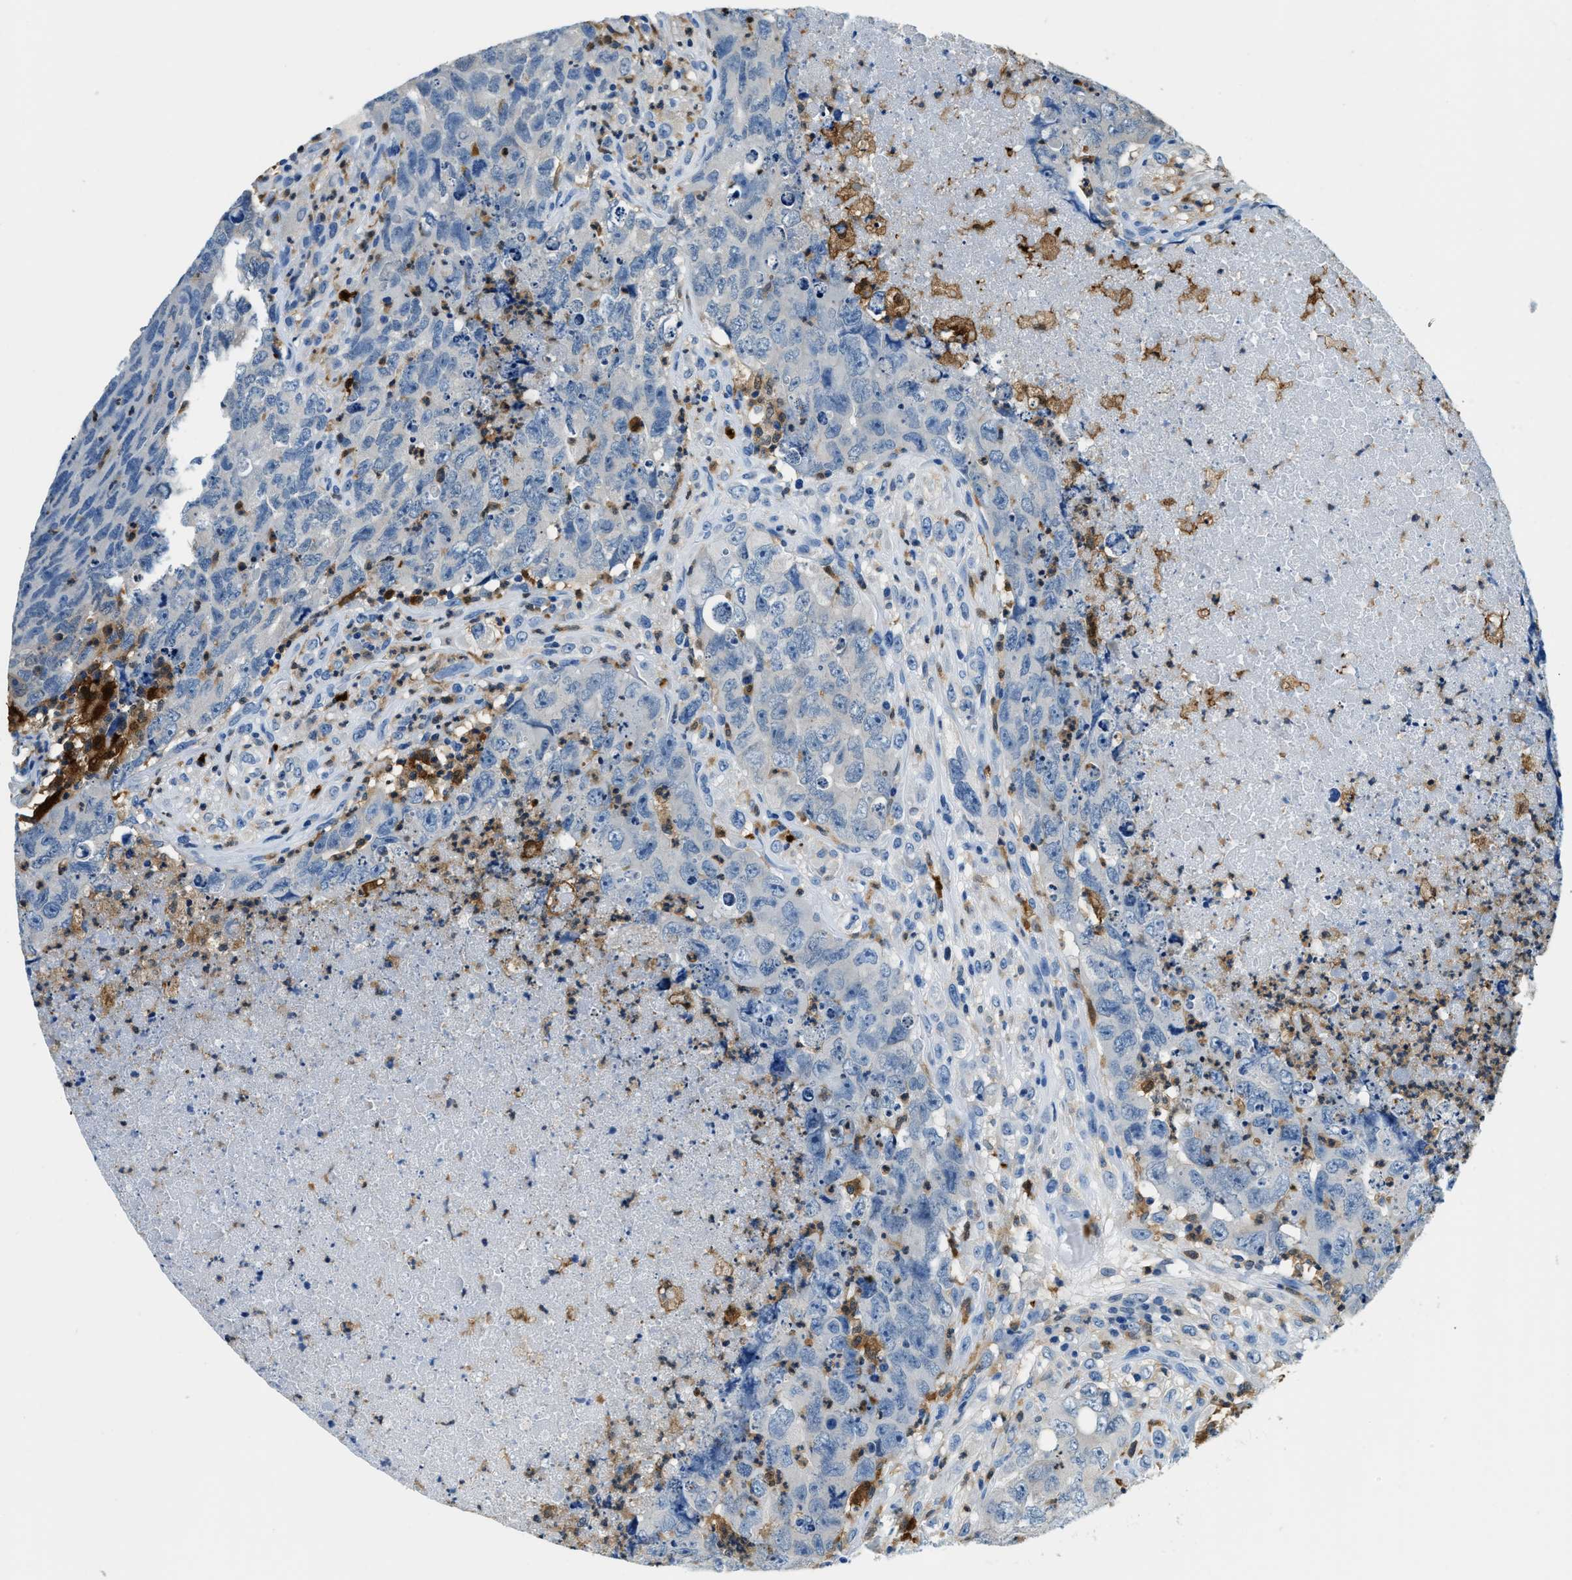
{"staining": {"intensity": "negative", "quantity": "none", "location": "none"}, "tissue": "testis cancer", "cell_type": "Tumor cells", "image_type": "cancer", "snomed": [{"axis": "morphology", "description": "Carcinoma, Embryonal, NOS"}, {"axis": "topography", "description": "Testis"}], "caption": "High magnification brightfield microscopy of testis cancer (embryonal carcinoma) stained with DAB (3,3'-diaminobenzidine) (brown) and counterstained with hematoxylin (blue): tumor cells show no significant expression.", "gene": "CAPG", "patient": {"sex": "male", "age": 32}}